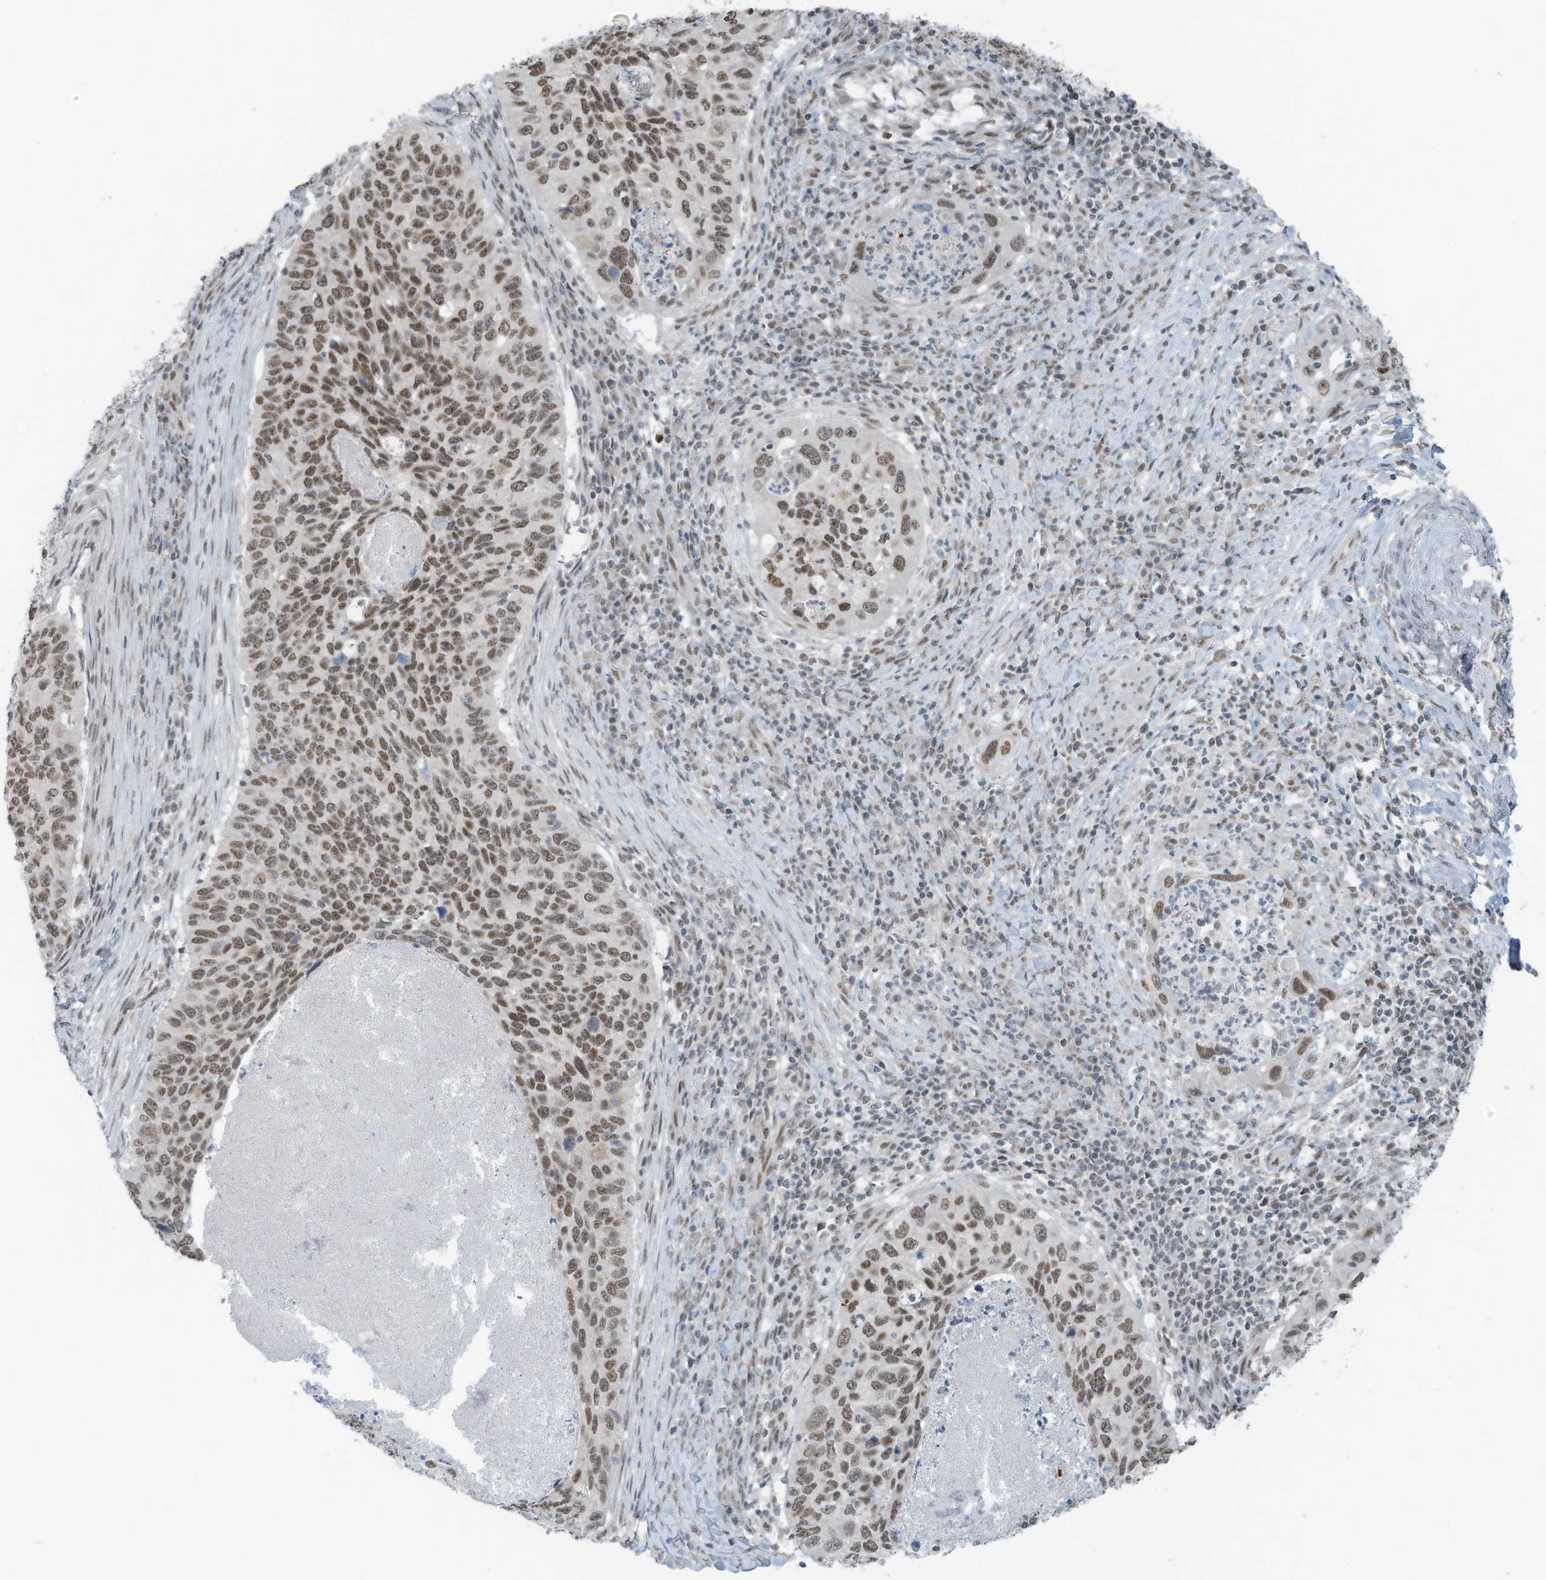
{"staining": {"intensity": "moderate", "quantity": ">75%", "location": "nuclear"}, "tissue": "cervical cancer", "cell_type": "Tumor cells", "image_type": "cancer", "snomed": [{"axis": "morphology", "description": "Squamous cell carcinoma, NOS"}, {"axis": "topography", "description": "Cervix"}], "caption": "A medium amount of moderate nuclear staining is present in about >75% of tumor cells in cervical squamous cell carcinoma tissue. The protein of interest is shown in brown color, while the nuclei are stained blue.", "gene": "WRNIP1", "patient": {"sex": "female", "age": 38}}